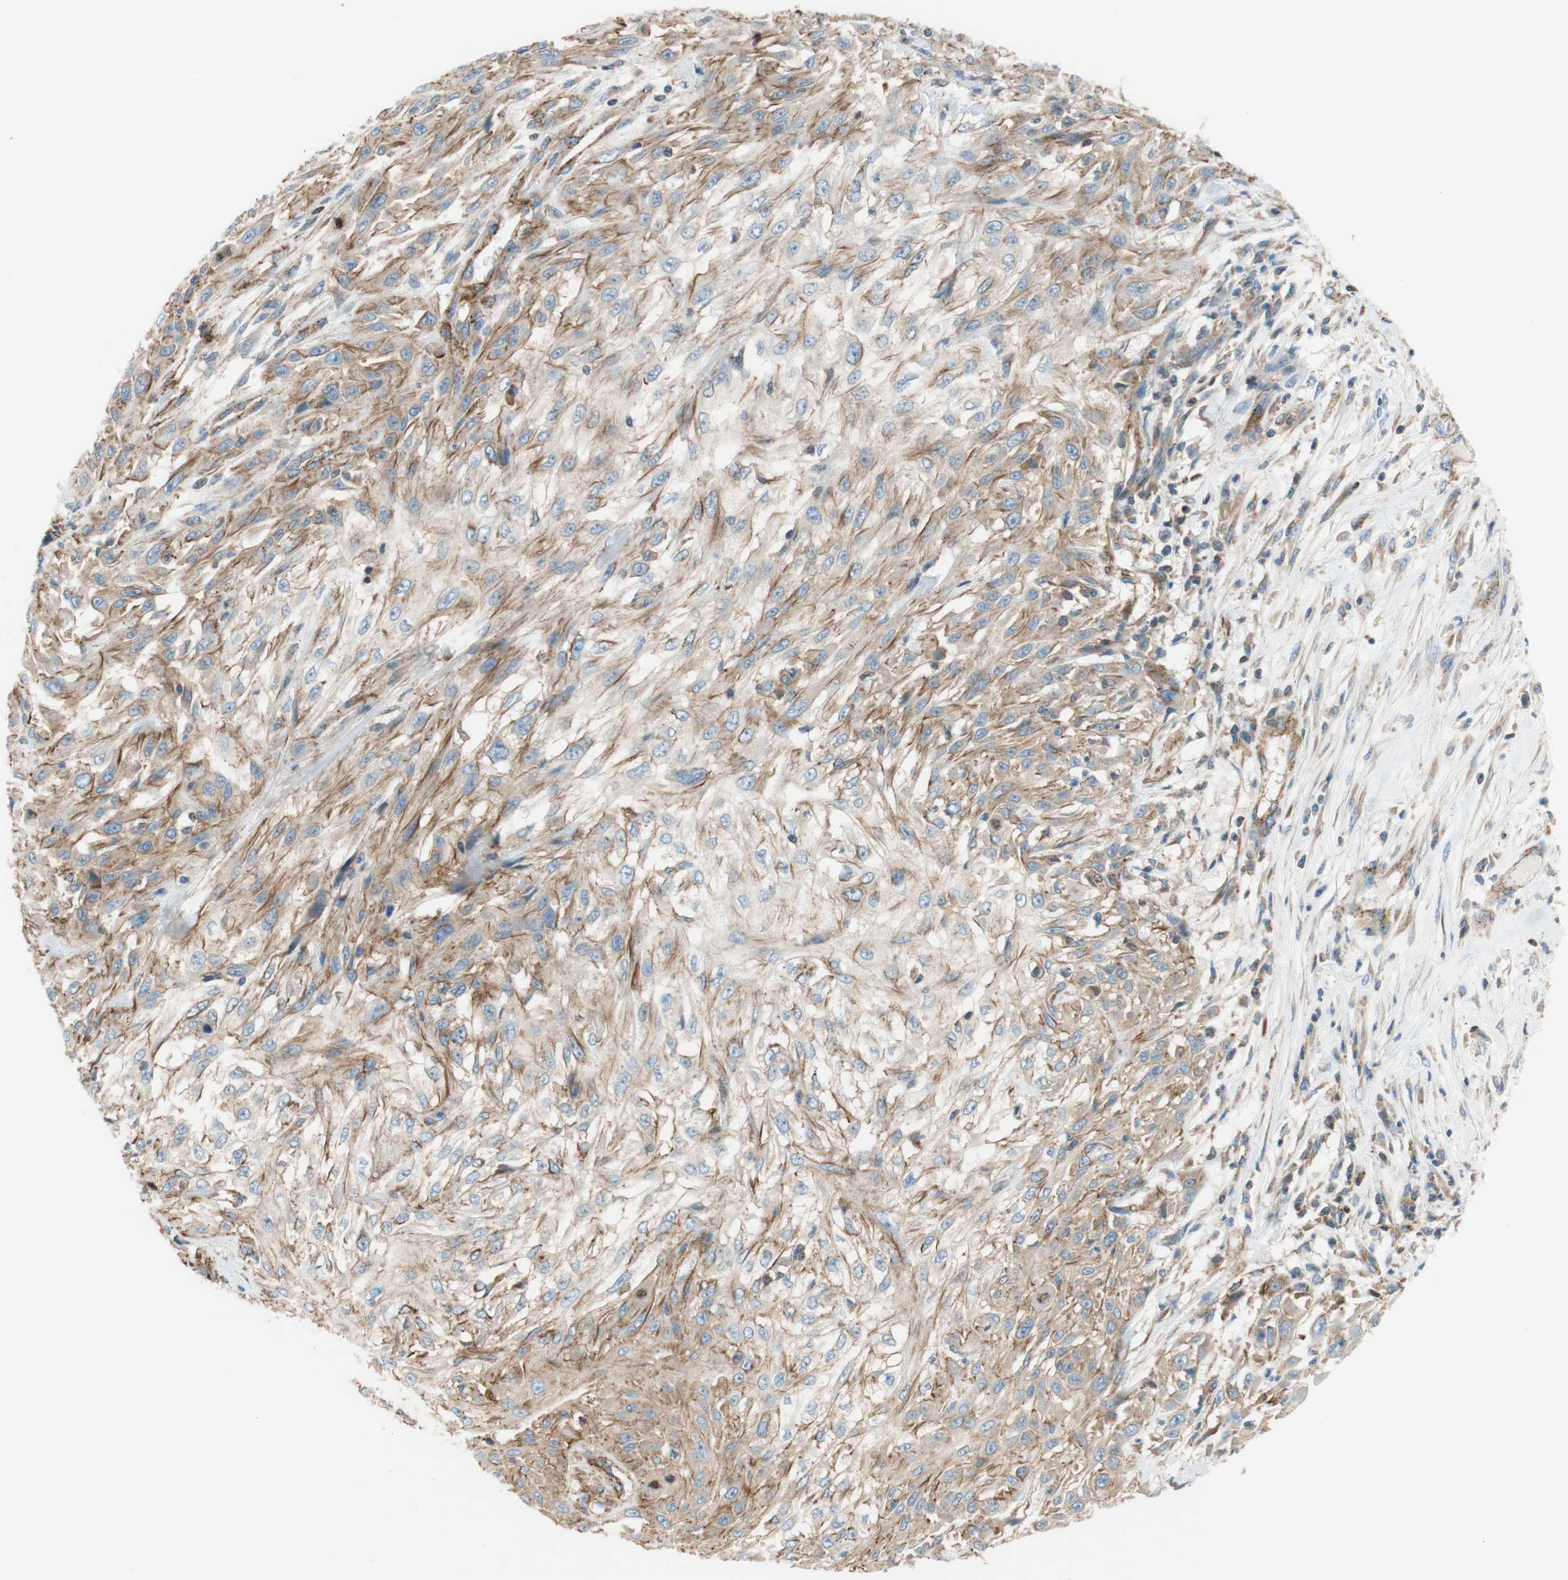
{"staining": {"intensity": "moderate", "quantity": ">75%", "location": "cytoplasmic/membranous"}, "tissue": "skin cancer", "cell_type": "Tumor cells", "image_type": "cancer", "snomed": [{"axis": "morphology", "description": "Squamous cell carcinoma, NOS"}, {"axis": "topography", "description": "Skin"}], "caption": "There is medium levels of moderate cytoplasmic/membranous expression in tumor cells of skin cancer, as demonstrated by immunohistochemical staining (brown color).", "gene": "VPS26A", "patient": {"sex": "male", "age": 75}}